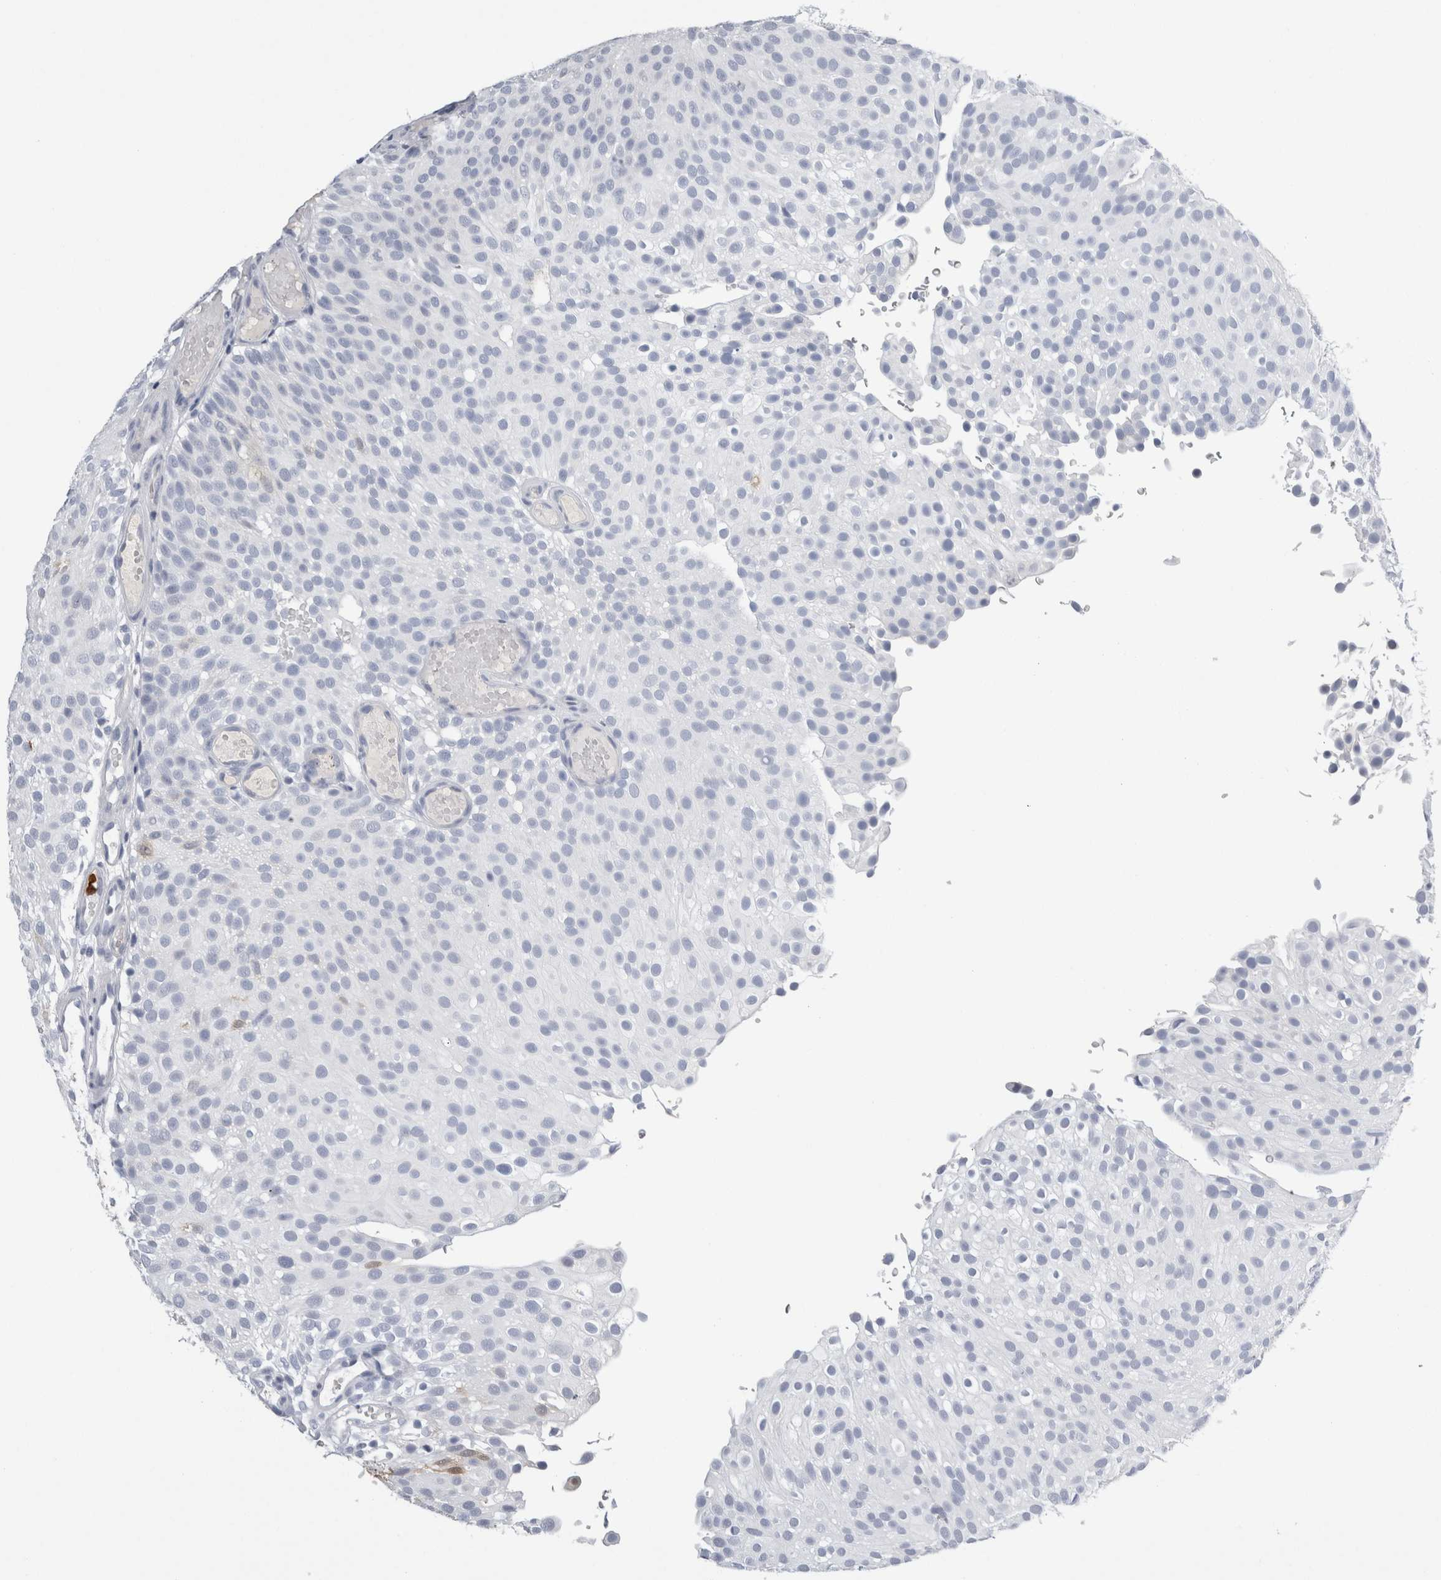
{"staining": {"intensity": "negative", "quantity": "none", "location": "none"}, "tissue": "urothelial cancer", "cell_type": "Tumor cells", "image_type": "cancer", "snomed": [{"axis": "morphology", "description": "Urothelial carcinoma, Low grade"}, {"axis": "topography", "description": "Urinary bladder"}], "caption": "Urothelial cancer was stained to show a protein in brown. There is no significant staining in tumor cells. (DAB IHC, high magnification).", "gene": "S100A12", "patient": {"sex": "male", "age": 78}}